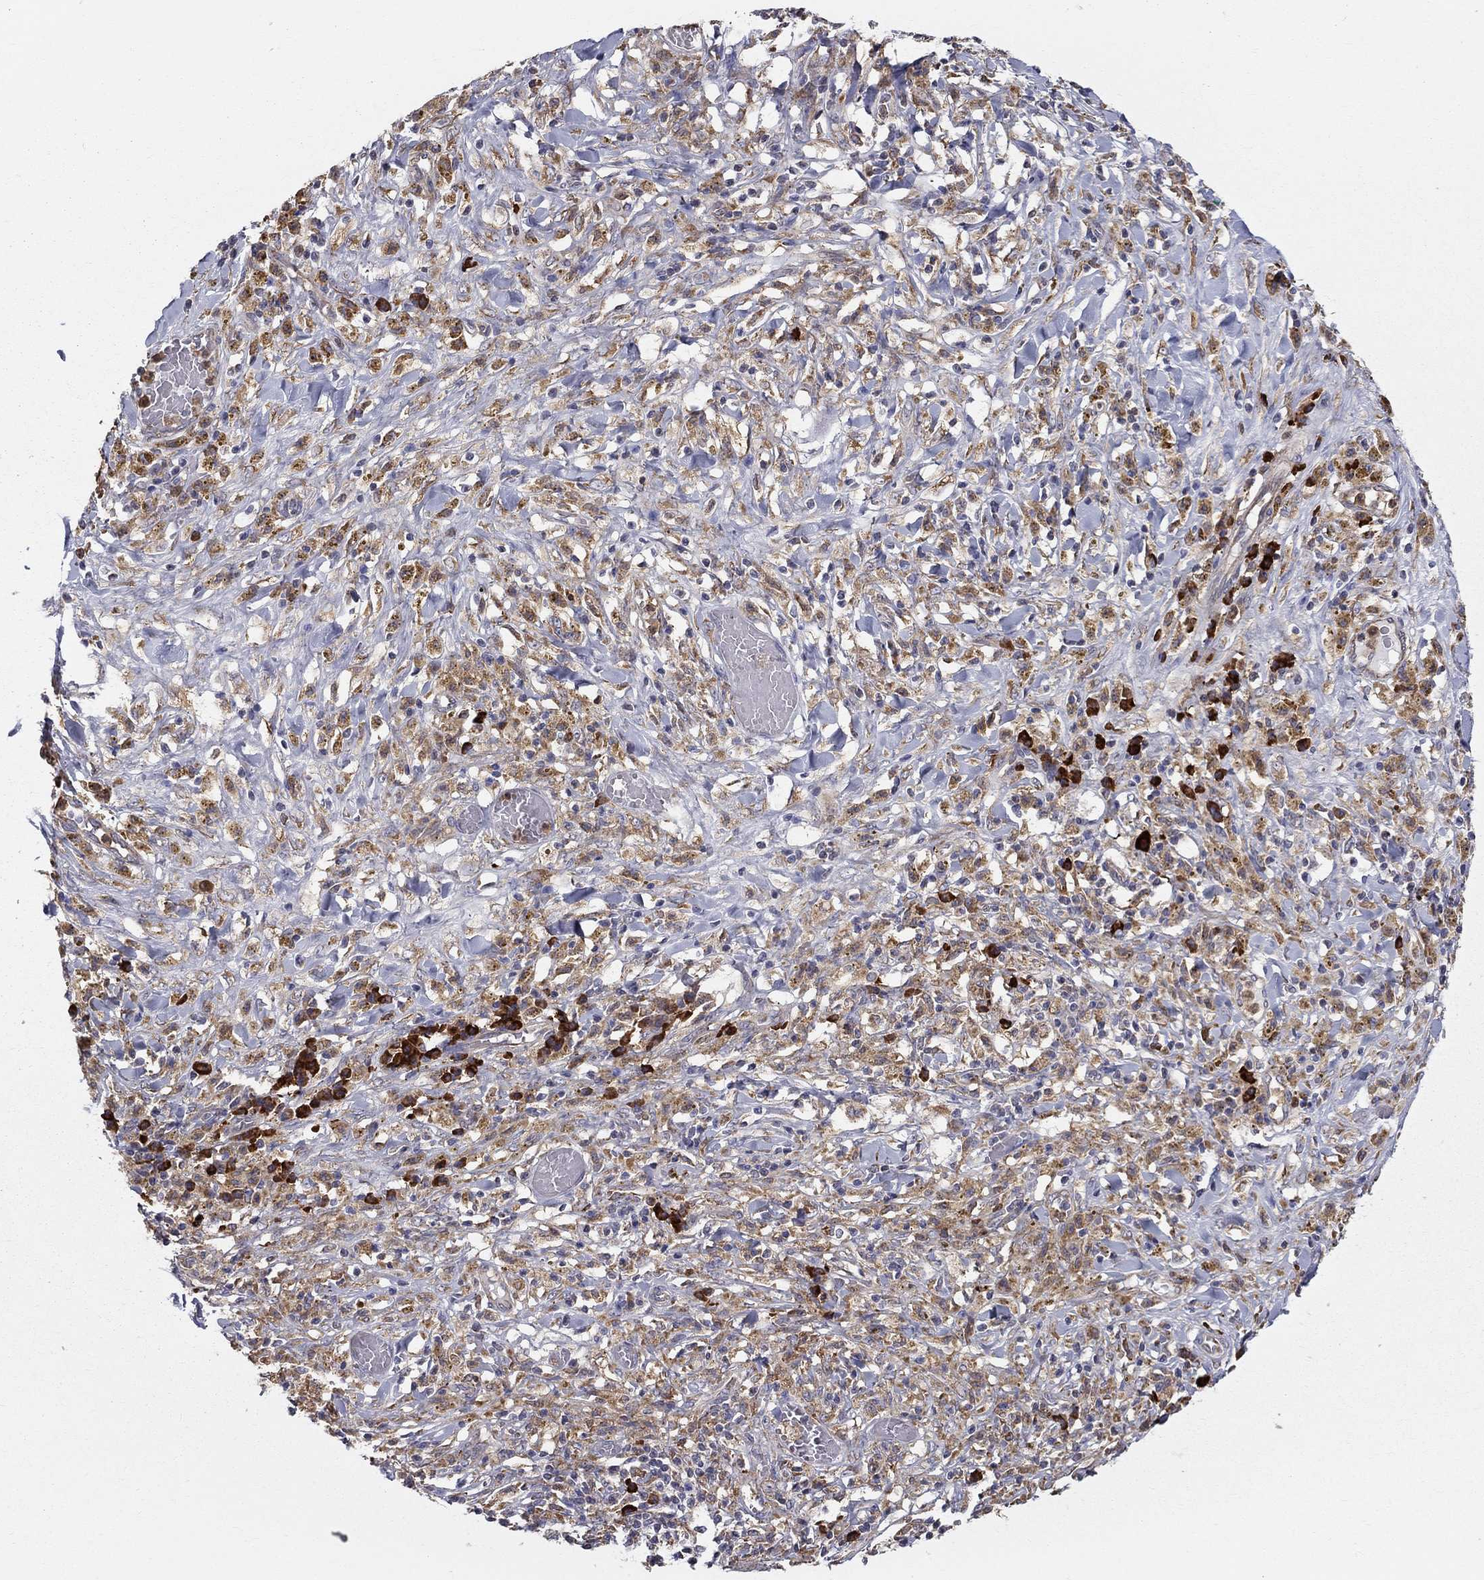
{"staining": {"intensity": "moderate", "quantity": ">75%", "location": "cytoplasmic/membranous"}, "tissue": "melanoma", "cell_type": "Tumor cells", "image_type": "cancer", "snomed": [{"axis": "morphology", "description": "Malignant melanoma, NOS"}, {"axis": "topography", "description": "Skin"}], "caption": "Melanoma stained for a protein (brown) exhibits moderate cytoplasmic/membranous positive expression in approximately >75% of tumor cells.", "gene": "PRDX4", "patient": {"sex": "female", "age": 91}}